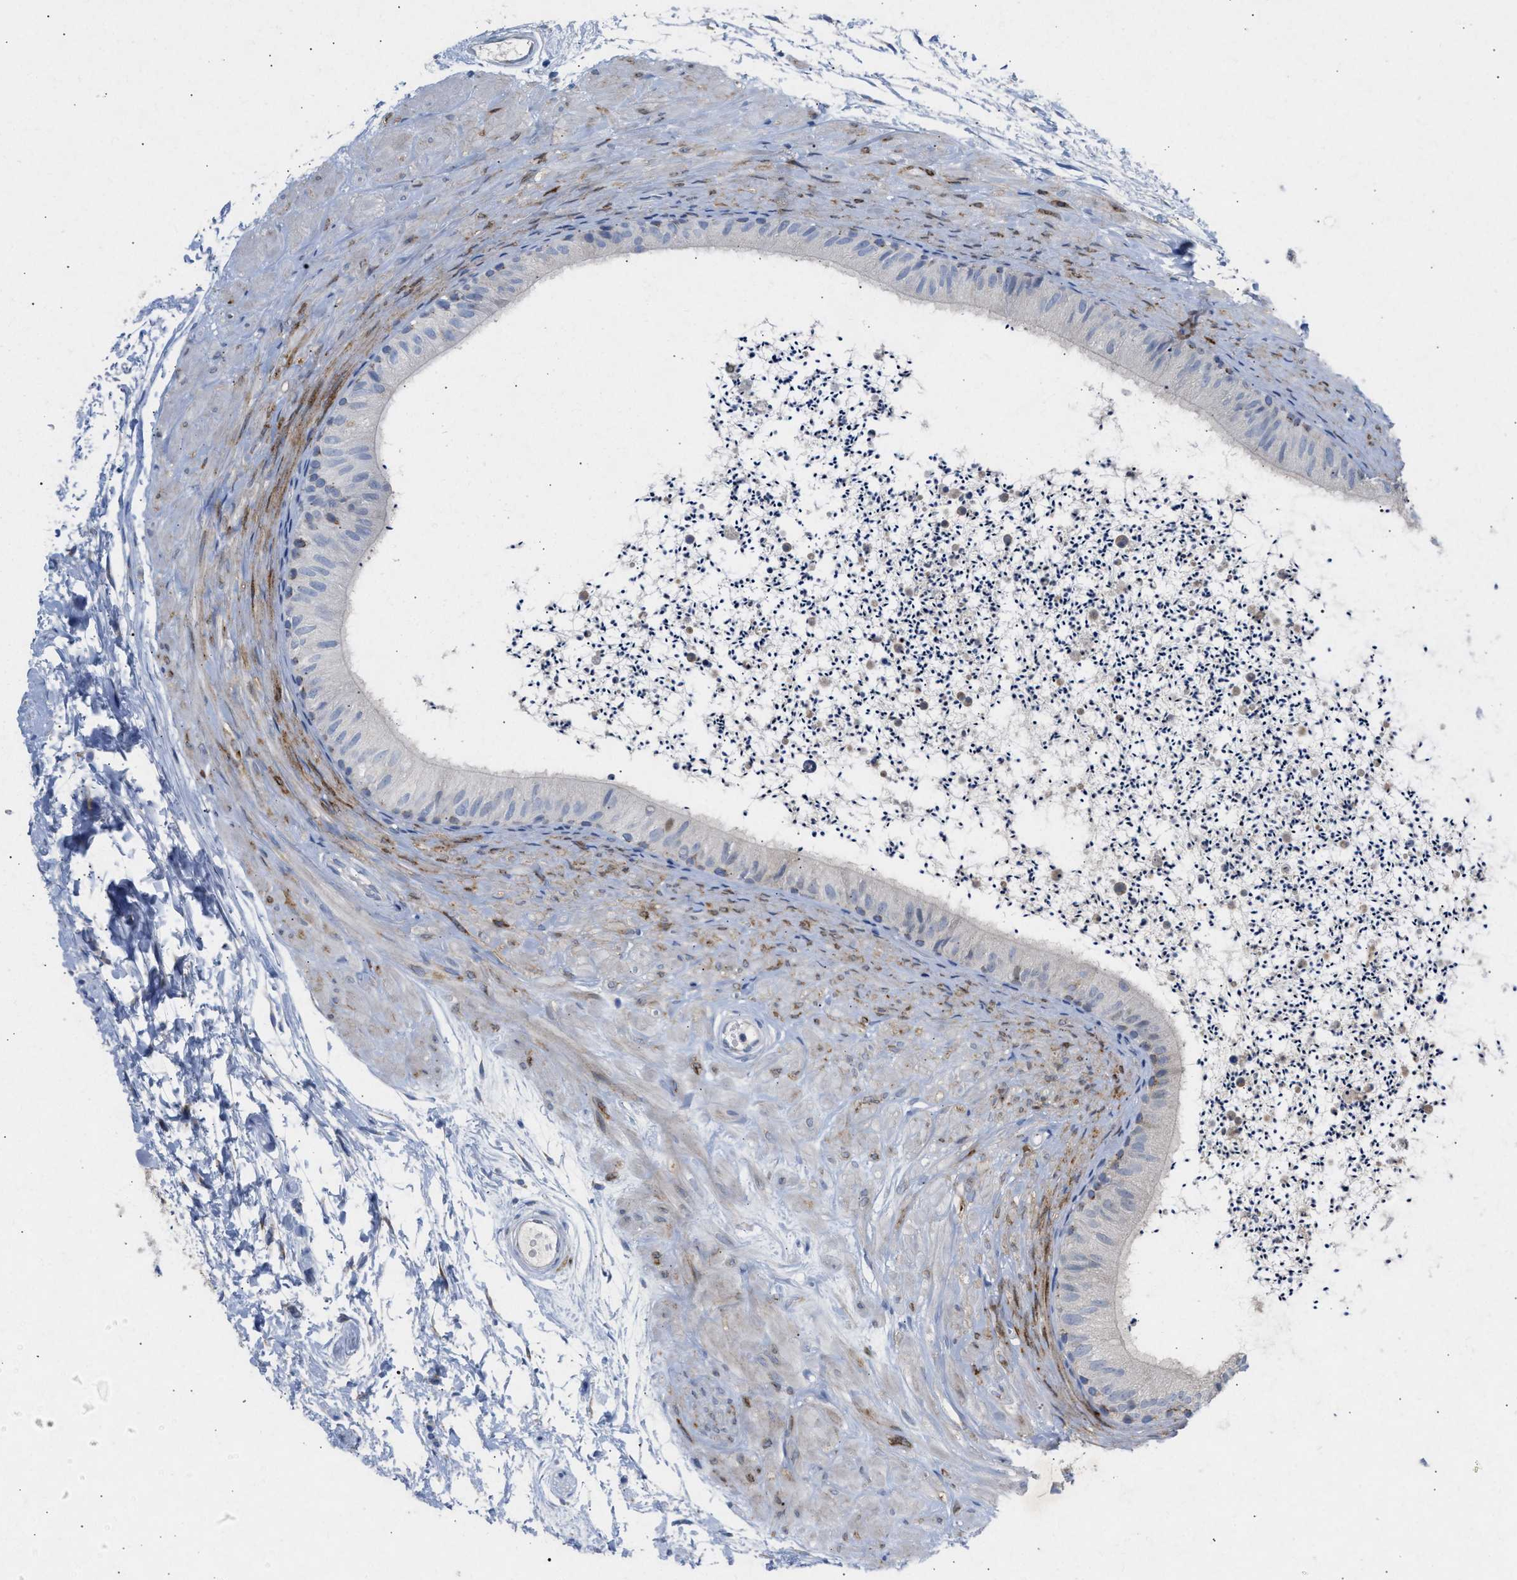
{"staining": {"intensity": "moderate", "quantity": "<25%", "location": "cytoplasmic/membranous"}, "tissue": "epididymis", "cell_type": "Glandular cells", "image_type": "normal", "snomed": [{"axis": "morphology", "description": "Normal tissue, NOS"}, {"axis": "topography", "description": "Epididymis"}], "caption": "A high-resolution photomicrograph shows IHC staining of normal epididymis, which exhibits moderate cytoplasmic/membranous staining in approximately <25% of glandular cells.", "gene": "SELENOM", "patient": {"sex": "male", "age": 56}}